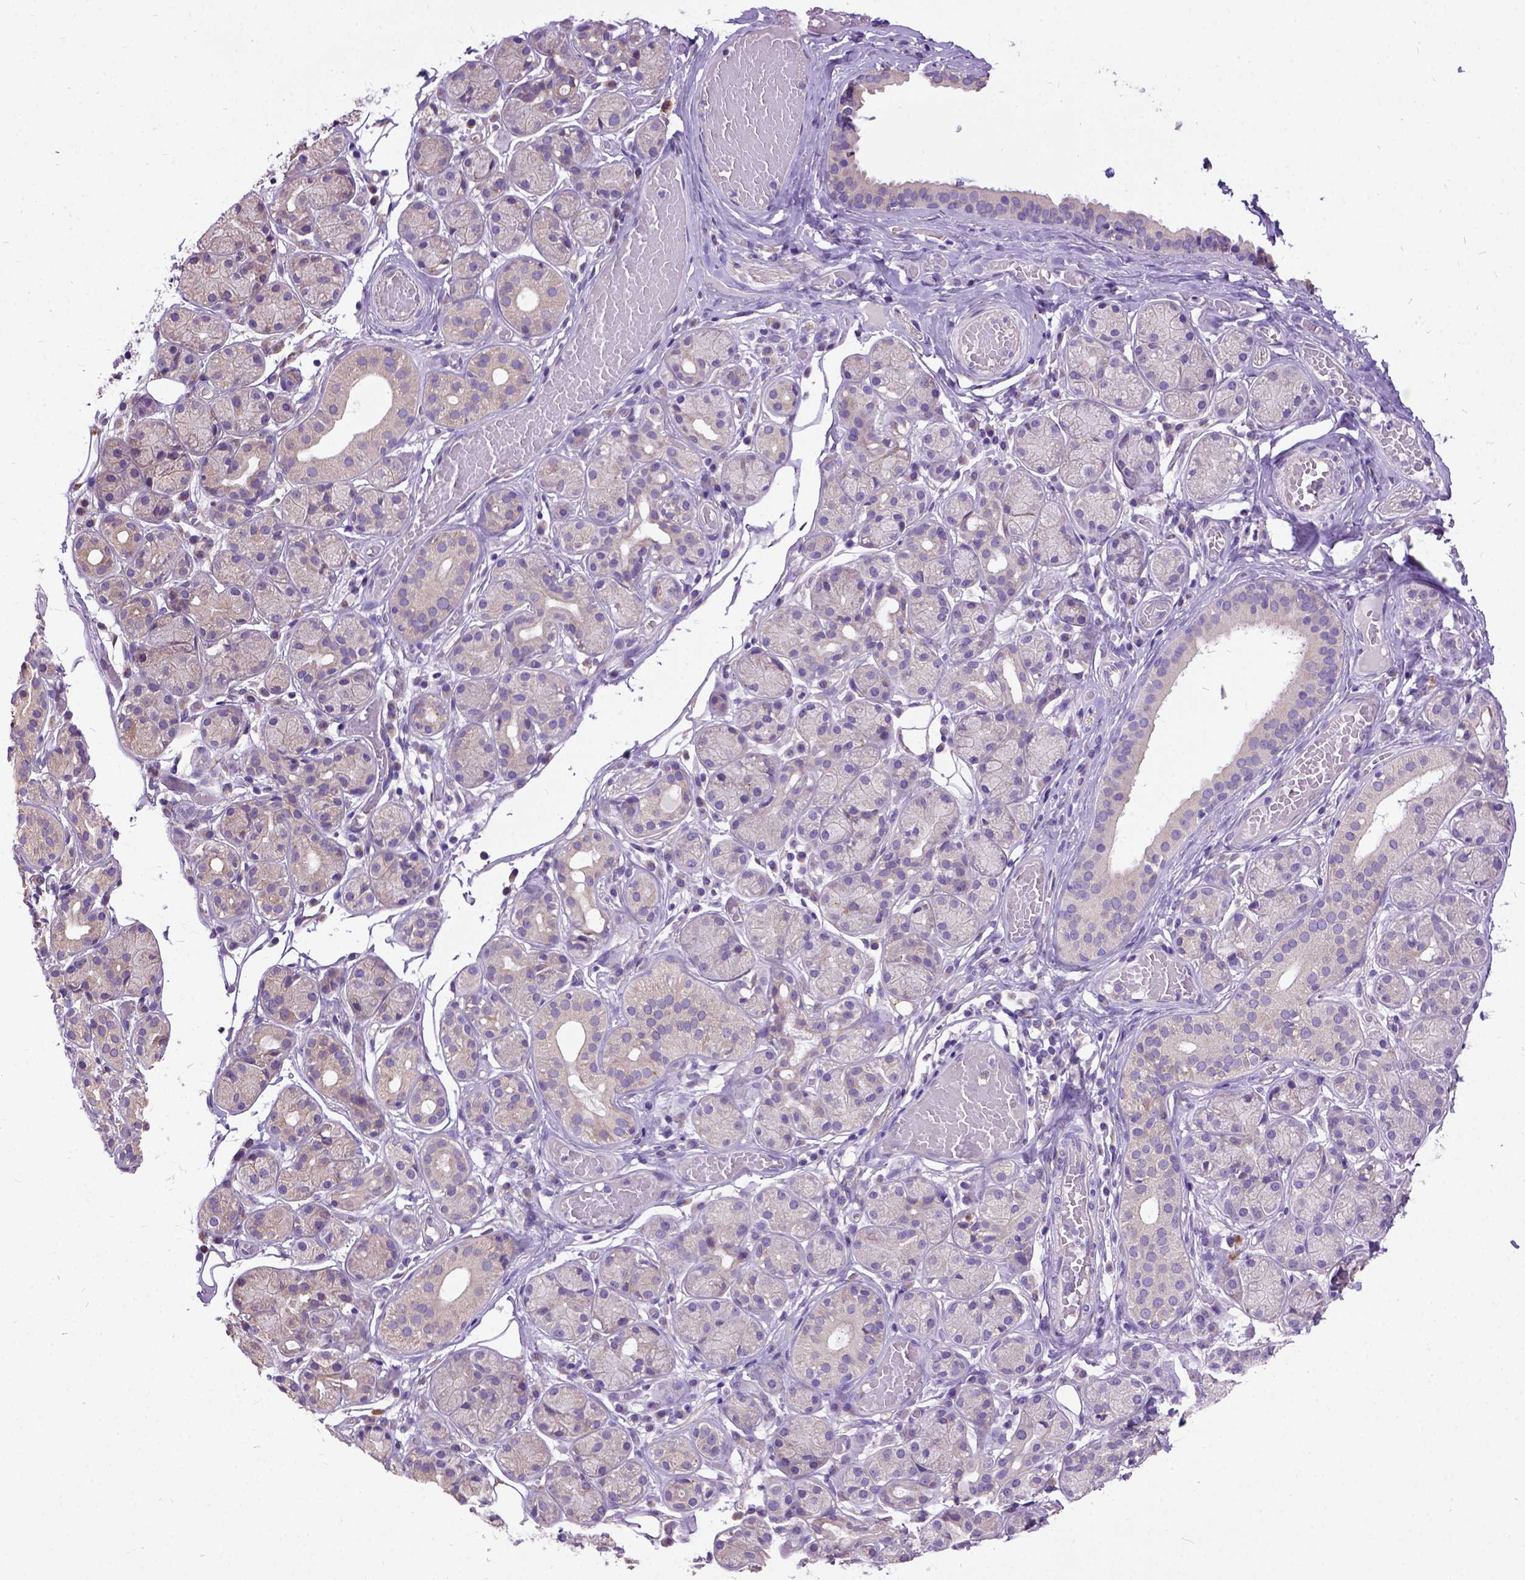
{"staining": {"intensity": "negative", "quantity": "none", "location": "none"}, "tissue": "salivary gland", "cell_type": "Glandular cells", "image_type": "normal", "snomed": [{"axis": "morphology", "description": "Normal tissue, NOS"}, {"axis": "topography", "description": "Salivary gland"}, {"axis": "topography", "description": "Peripheral nerve tissue"}], "caption": "Histopathology image shows no protein expression in glandular cells of unremarkable salivary gland. (DAB (3,3'-diaminobenzidine) immunohistochemistry (IHC) visualized using brightfield microscopy, high magnification).", "gene": "CFAP54", "patient": {"sex": "male", "age": 71}}